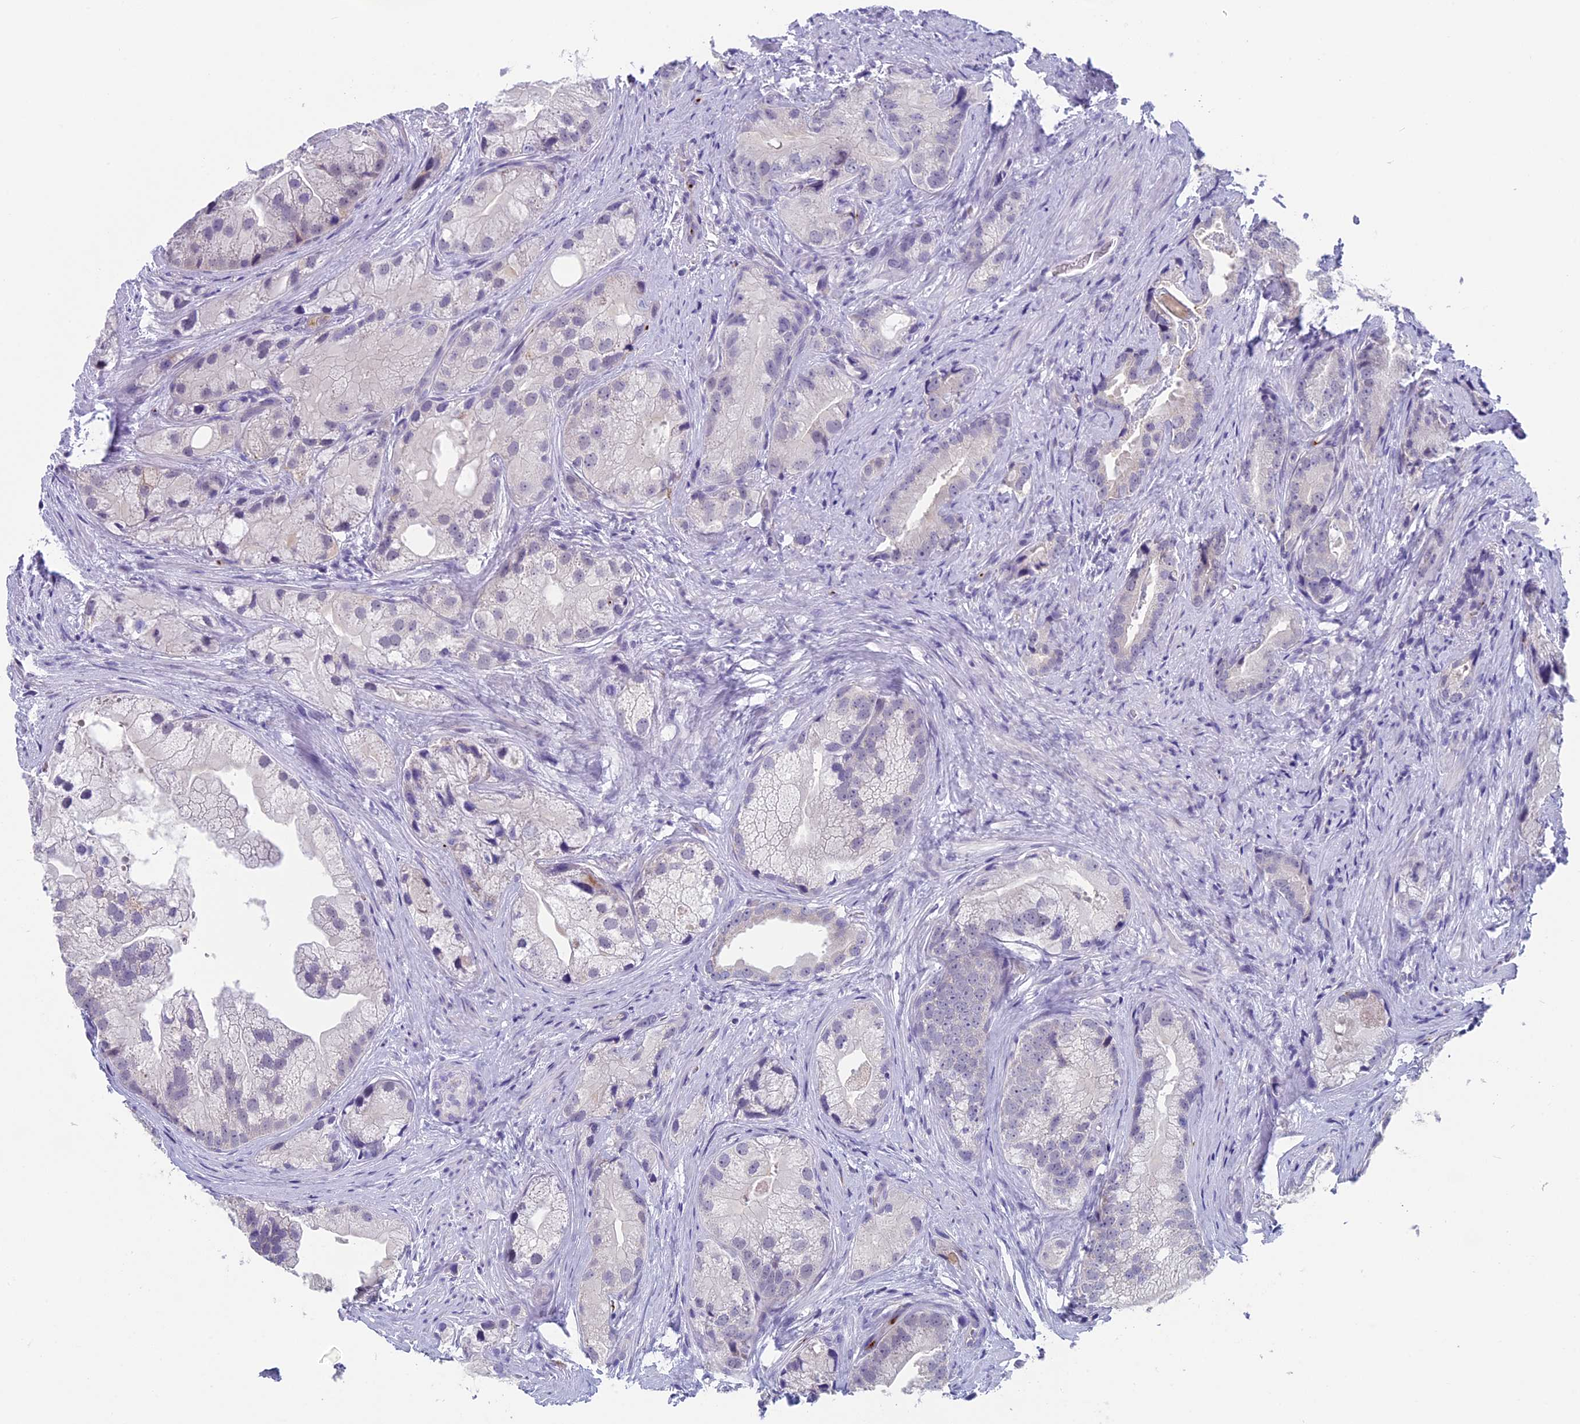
{"staining": {"intensity": "negative", "quantity": "none", "location": "none"}, "tissue": "prostate cancer", "cell_type": "Tumor cells", "image_type": "cancer", "snomed": [{"axis": "morphology", "description": "Adenocarcinoma, Low grade"}, {"axis": "topography", "description": "Prostate"}], "caption": "Human prostate adenocarcinoma (low-grade) stained for a protein using immunohistochemistry shows no expression in tumor cells.", "gene": "AIFM2", "patient": {"sex": "male", "age": 71}}